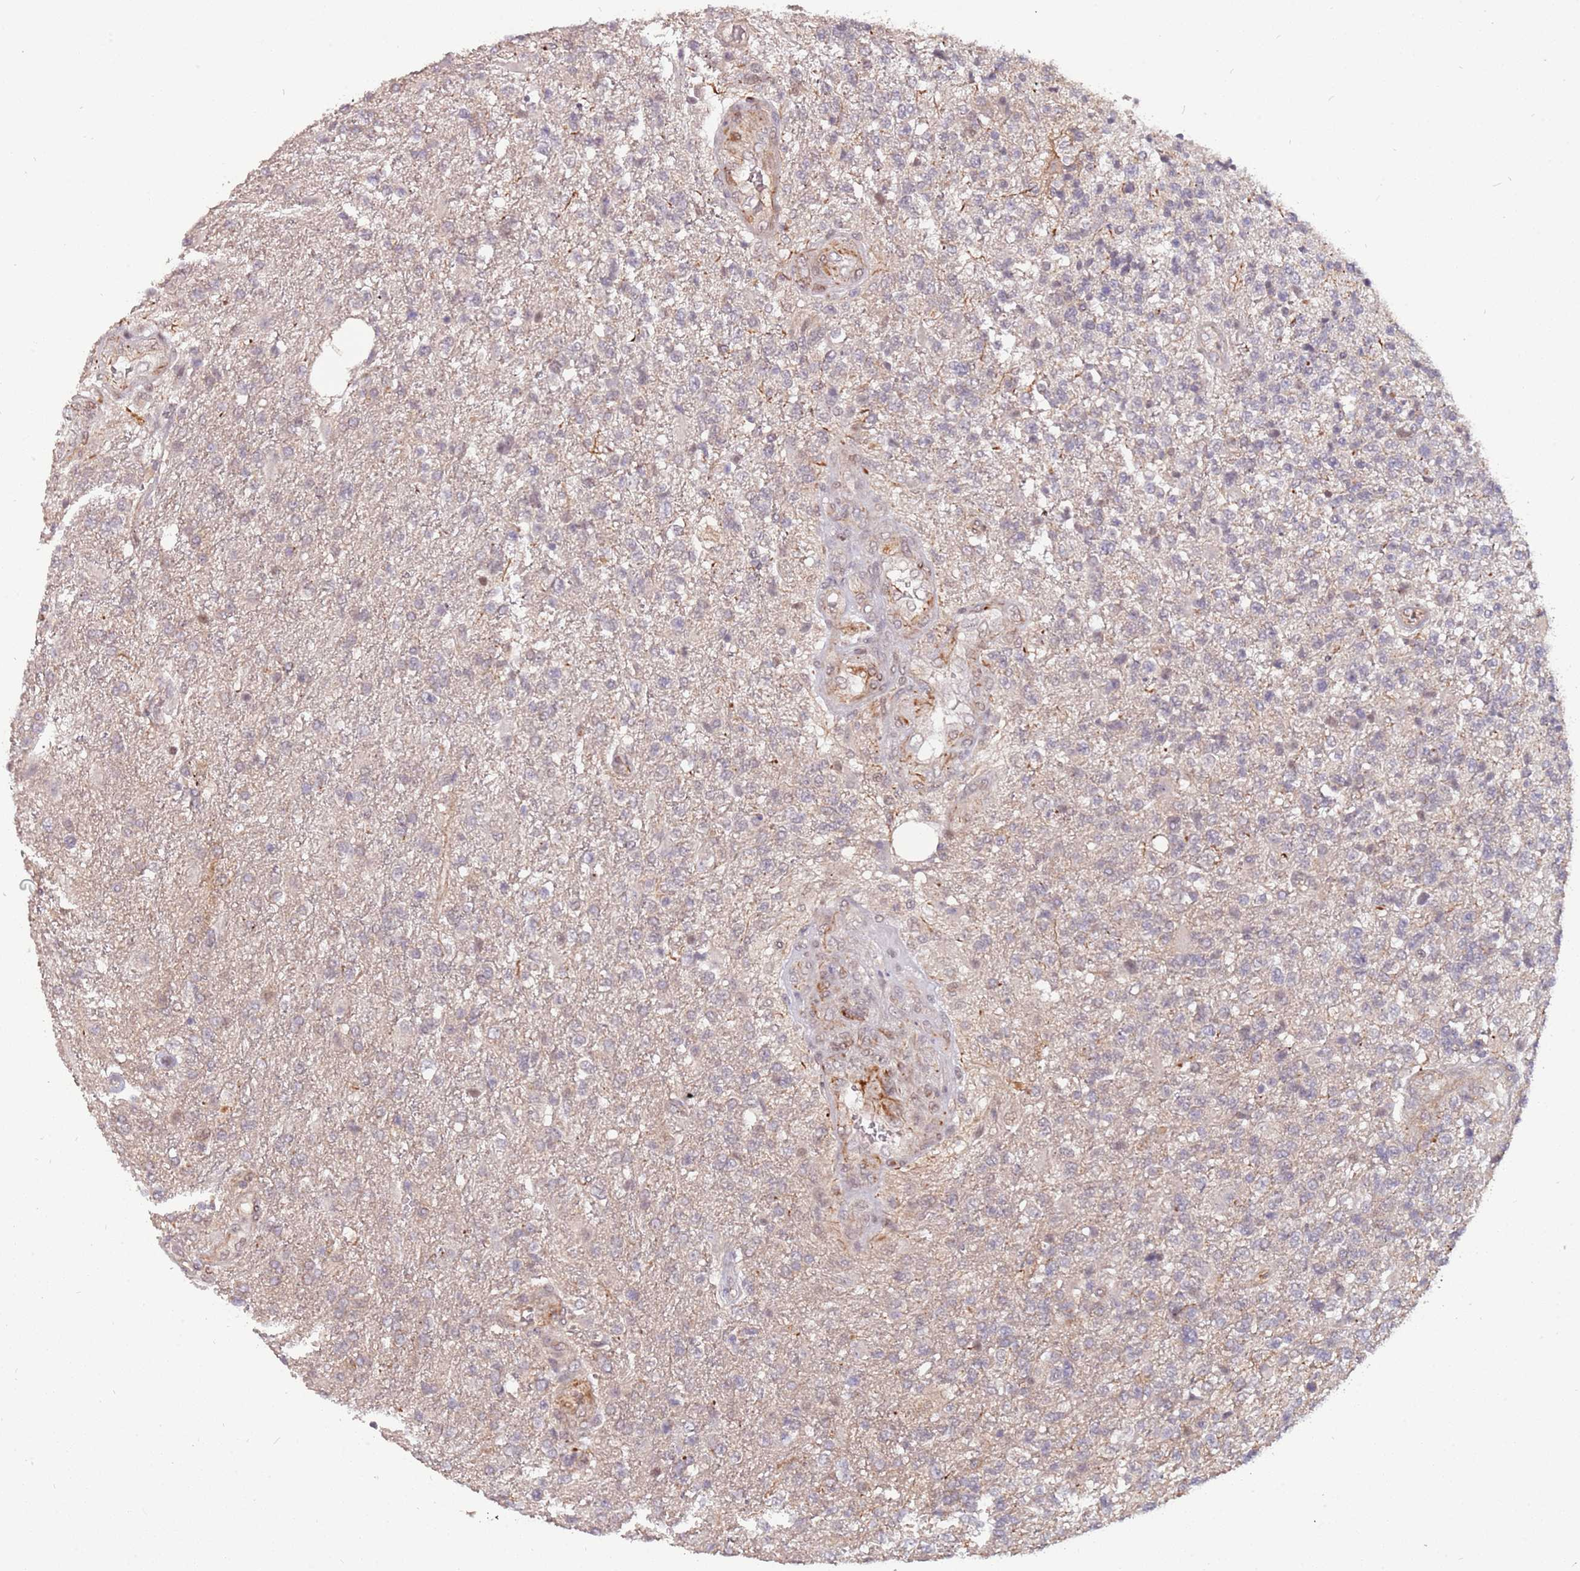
{"staining": {"intensity": "negative", "quantity": "none", "location": "none"}, "tissue": "glioma", "cell_type": "Tumor cells", "image_type": "cancer", "snomed": [{"axis": "morphology", "description": "Glioma, malignant, High grade"}, {"axis": "topography", "description": "Brain"}], "caption": "Micrograph shows no protein positivity in tumor cells of glioma tissue.", "gene": "ZBTB5", "patient": {"sex": "male", "age": 56}}